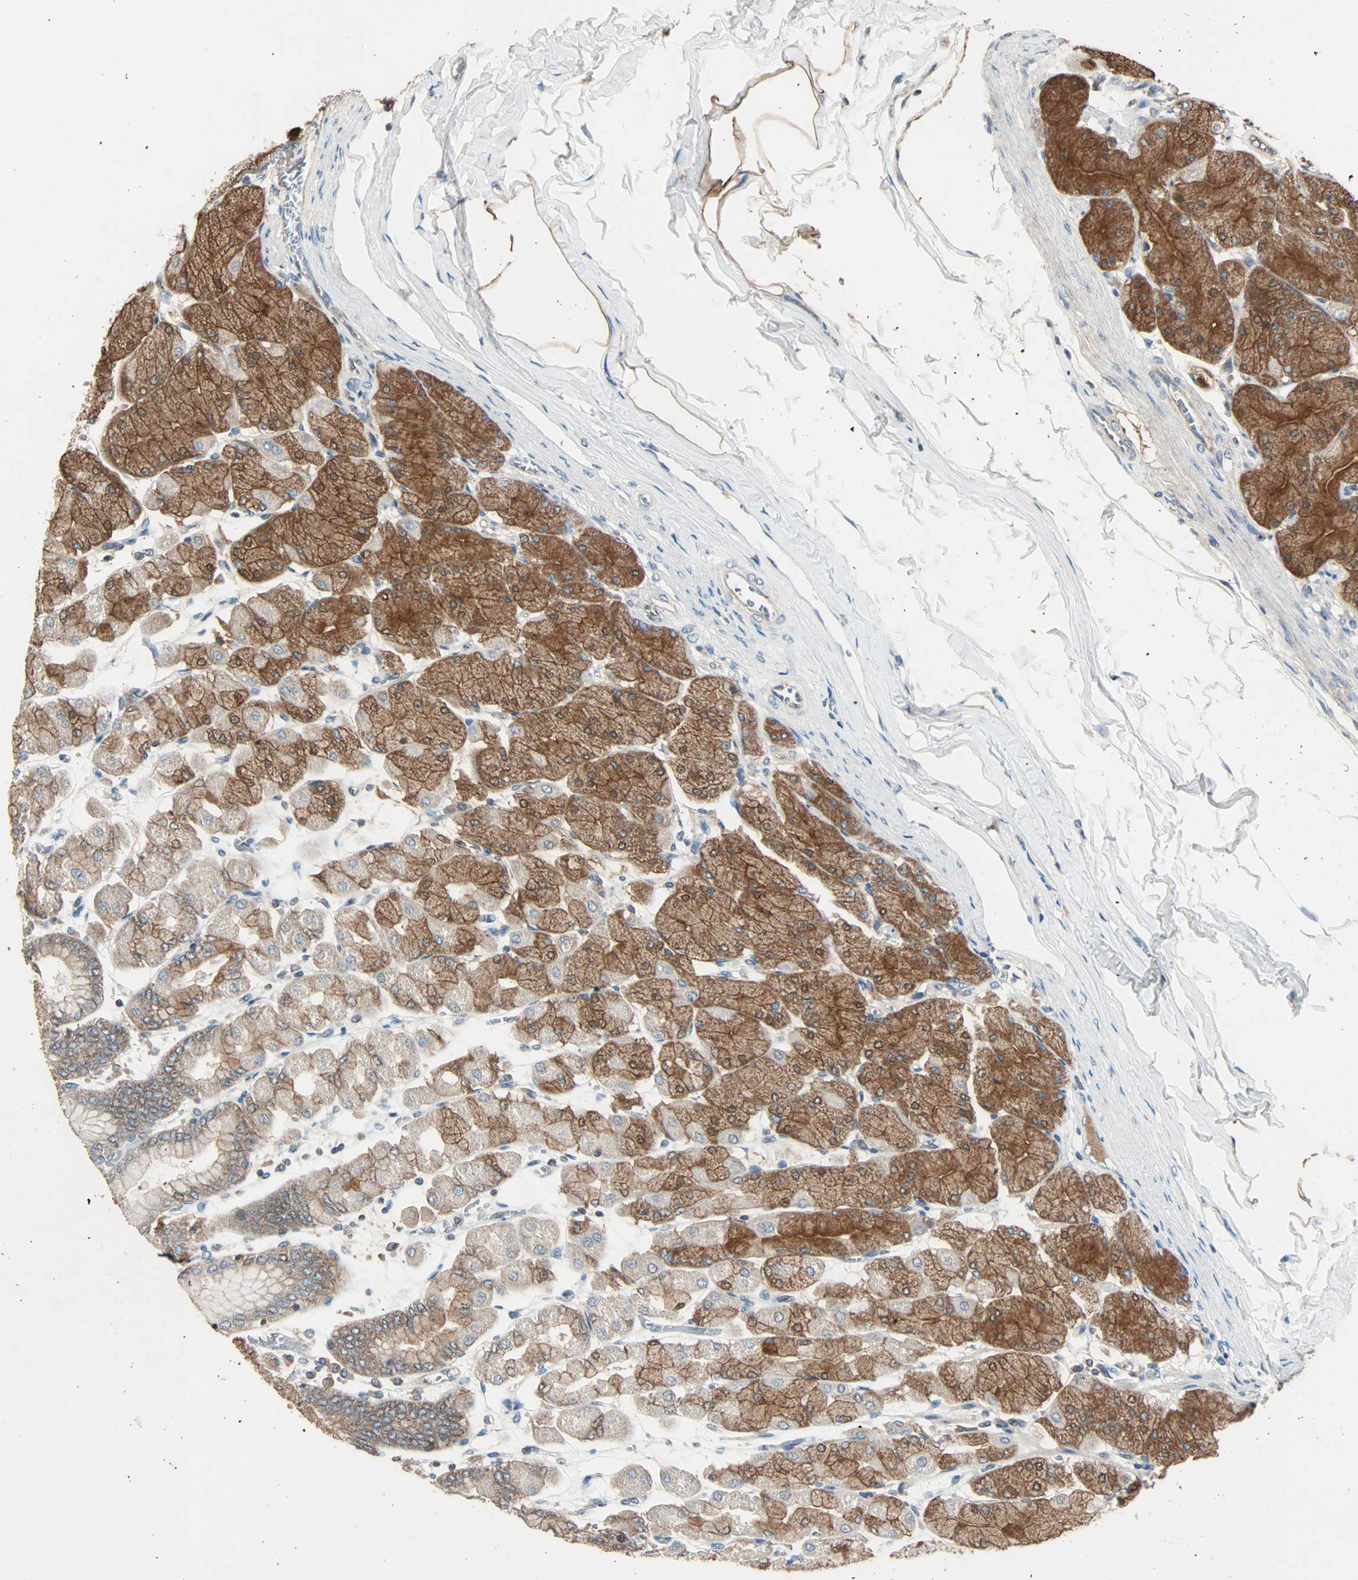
{"staining": {"intensity": "strong", "quantity": "25%-75%", "location": "cytoplasmic/membranous"}, "tissue": "stomach", "cell_type": "Glandular cells", "image_type": "normal", "snomed": [{"axis": "morphology", "description": "Normal tissue, NOS"}, {"axis": "topography", "description": "Stomach, upper"}], "caption": "Stomach was stained to show a protein in brown. There is high levels of strong cytoplasmic/membranous staining in about 25%-75% of glandular cells. Nuclei are stained in blue.", "gene": "MAP3K21", "patient": {"sex": "female", "age": 56}}